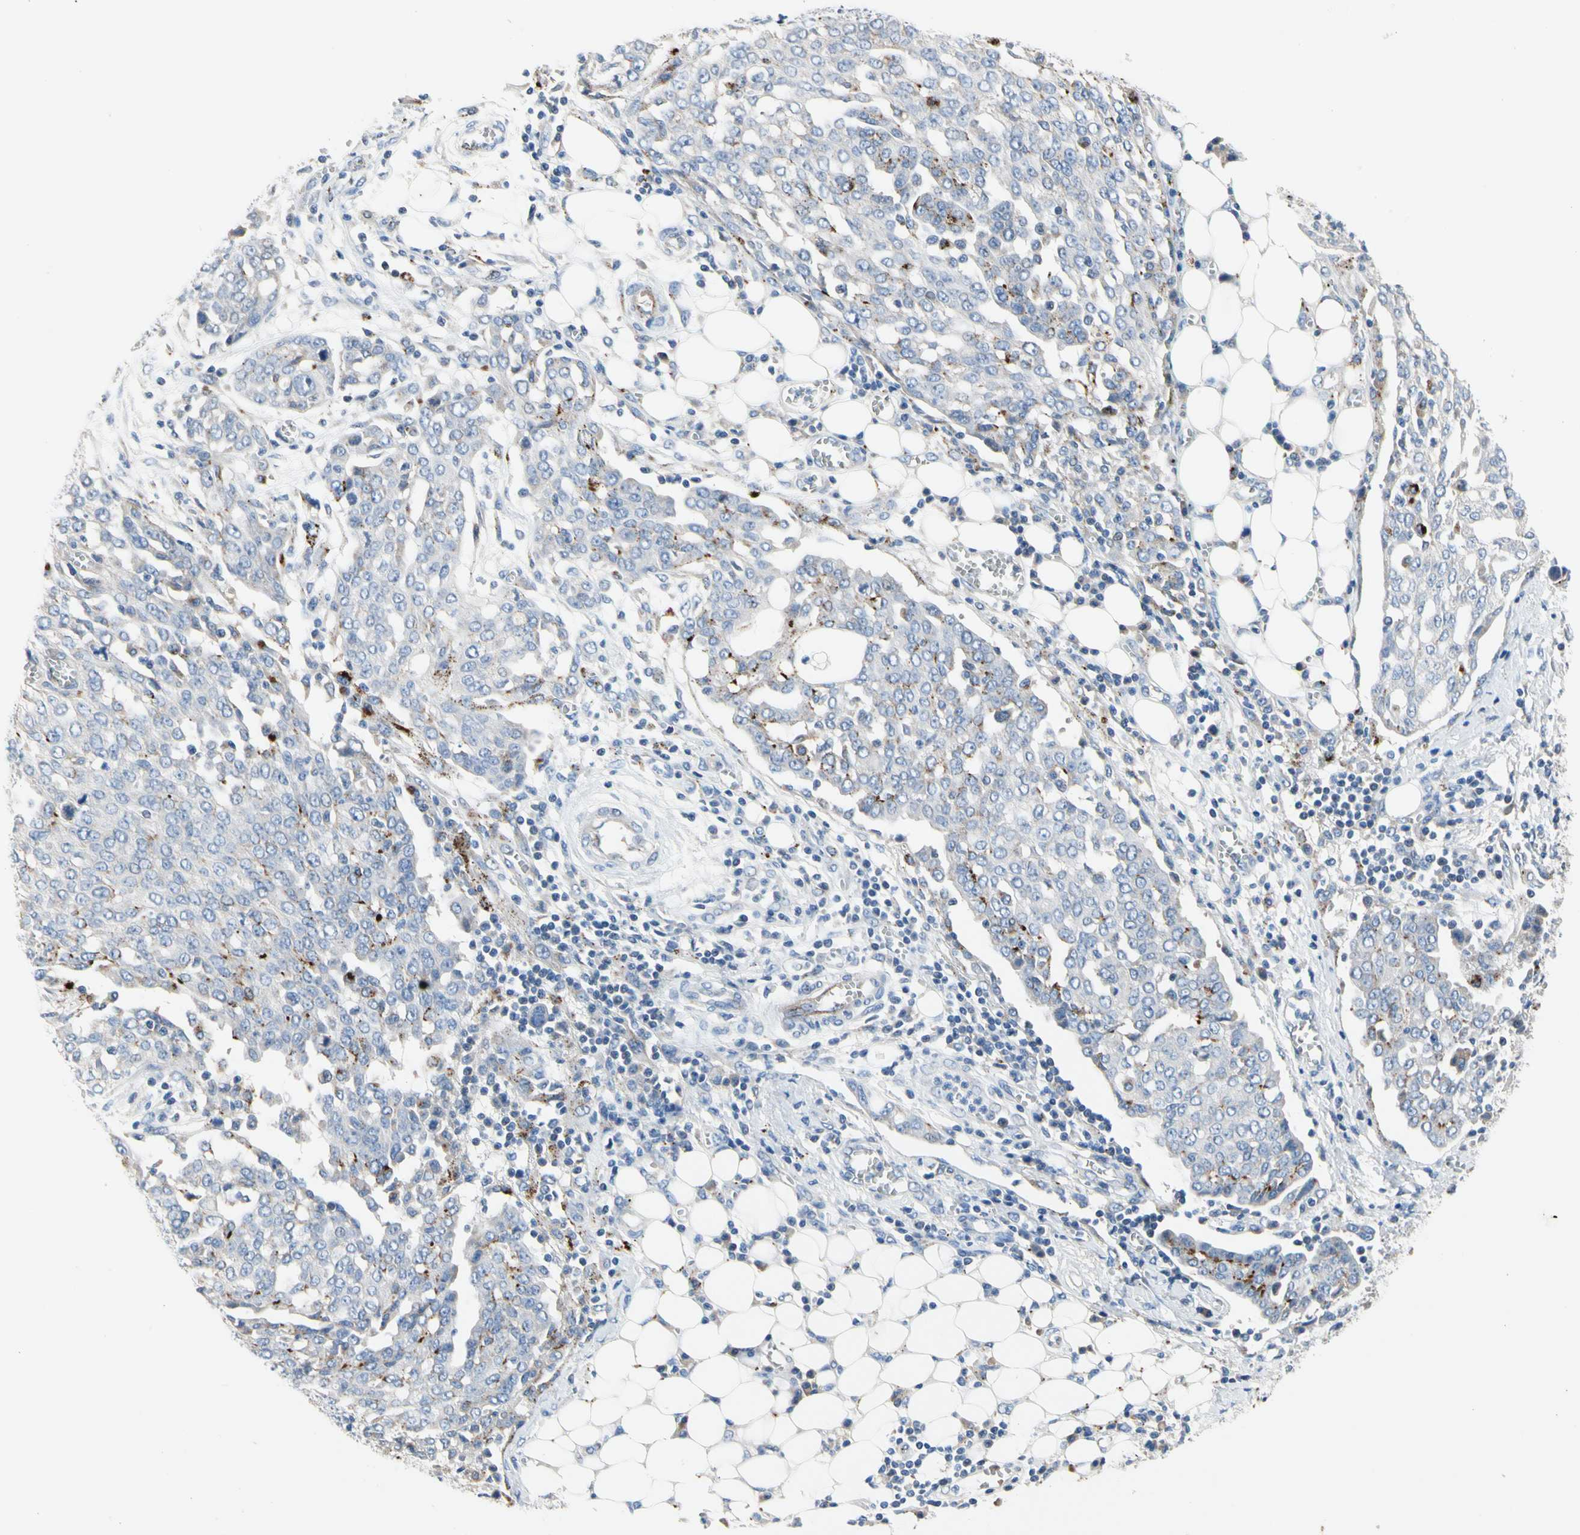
{"staining": {"intensity": "moderate", "quantity": "<25%", "location": "cytoplasmic/membranous"}, "tissue": "ovarian cancer", "cell_type": "Tumor cells", "image_type": "cancer", "snomed": [{"axis": "morphology", "description": "Cystadenocarcinoma, serous, NOS"}, {"axis": "topography", "description": "Soft tissue"}, {"axis": "topography", "description": "Ovary"}], "caption": "A high-resolution image shows immunohistochemistry staining of ovarian cancer, which exhibits moderate cytoplasmic/membranous staining in approximately <25% of tumor cells.", "gene": "RETSAT", "patient": {"sex": "female", "age": 57}}